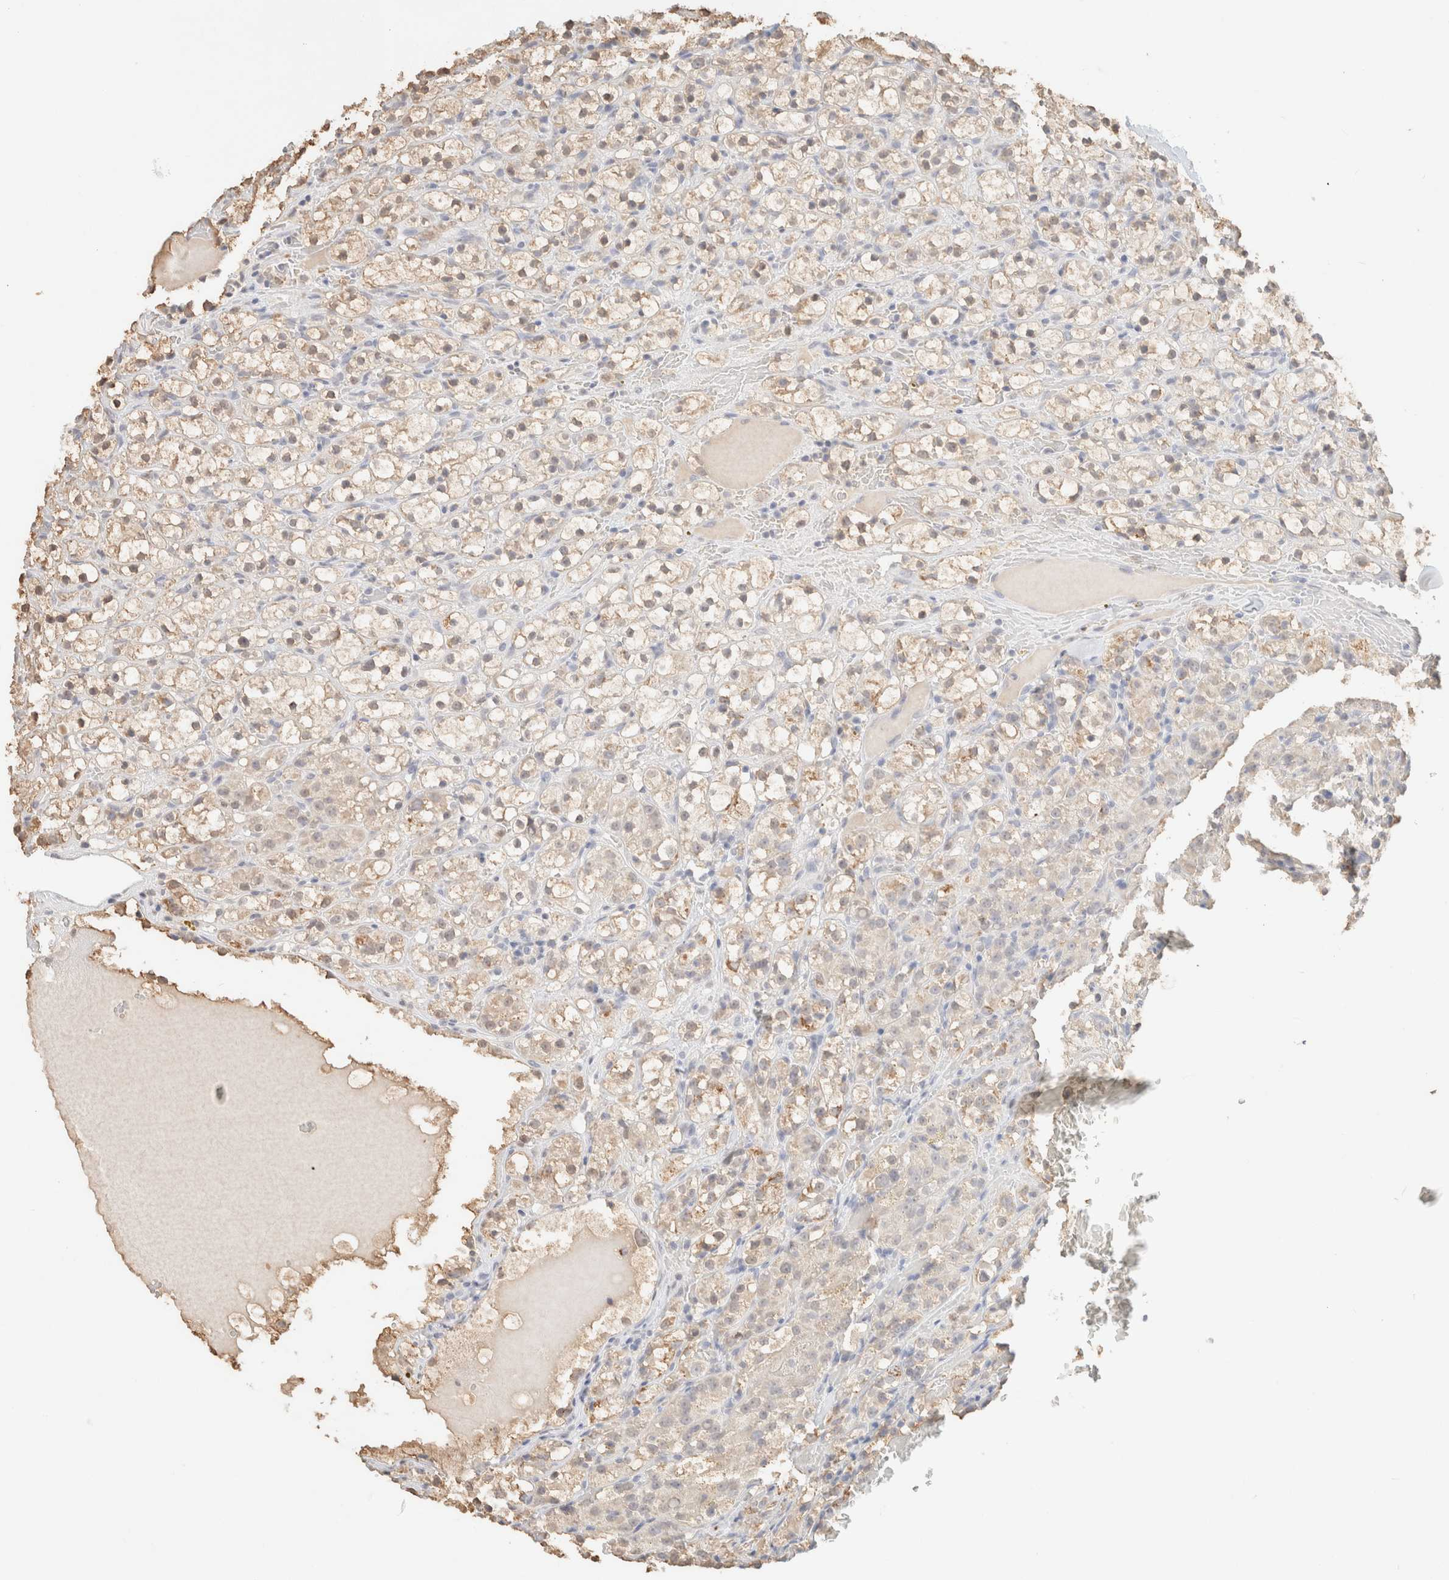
{"staining": {"intensity": "weak", "quantity": "25%-75%", "location": "cytoplasmic/membranous,nuclear"}, "tissue": "renal cancer", "cell_type": "Tumor cells", "image_type": "cancer", "snomed": [{"axis": "morphology", "description": "Adenocarcinoma, NOS"}, {"axis": "topography", "description": "Kidney"}], "caption": "Renal cancer stained for a protein reveals weak cytoplasmic/membranous and nuclear positivity in tumor cells.", "gene": "CPA1", "patient": {"sex": "male", "age": 61}}